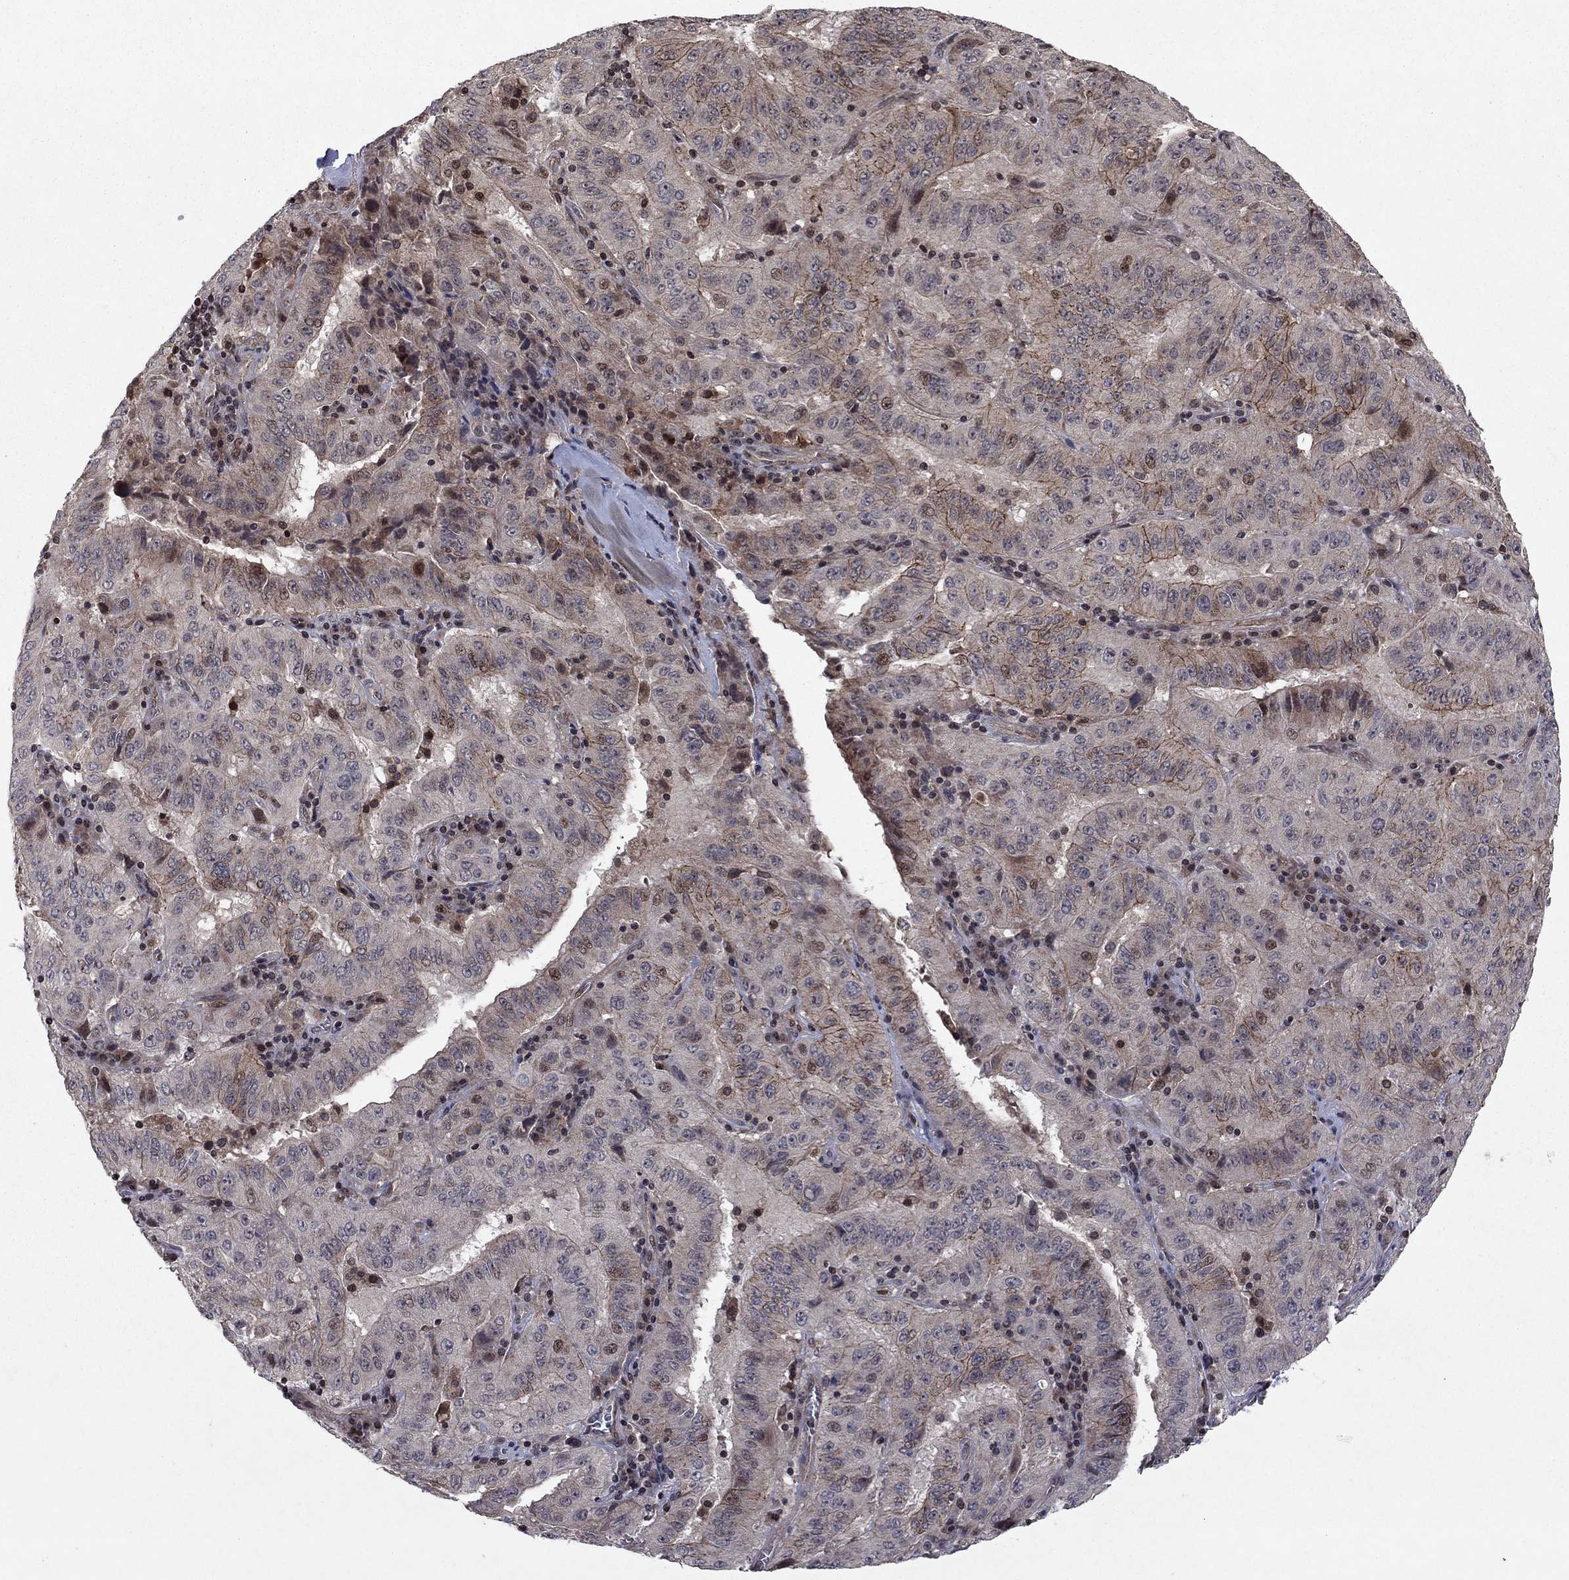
{"staining": {"intensity": "moderate", "quantity": "<25%", "location": "cytoplasmic/membranous"}, "tissue": "pancreatic cancer", "cell_type": "Tumor cells", "image_type": "cancer", "snomed": [{"axis": "morphology", "description": "Adenocarcinoma, NOS"}, {"axis": "topography", "description": "Pancreas"}], "caption": "Protein positivity by immunohistochemistry (IHC) exhibits moderate cytoplasmic/membranous positivity in approximately <25% of tumor cells in pancreatic cancer (adenocarcinoma).", "gene": "SORBS1", "patient": {"sex": "male", "age": 63}}